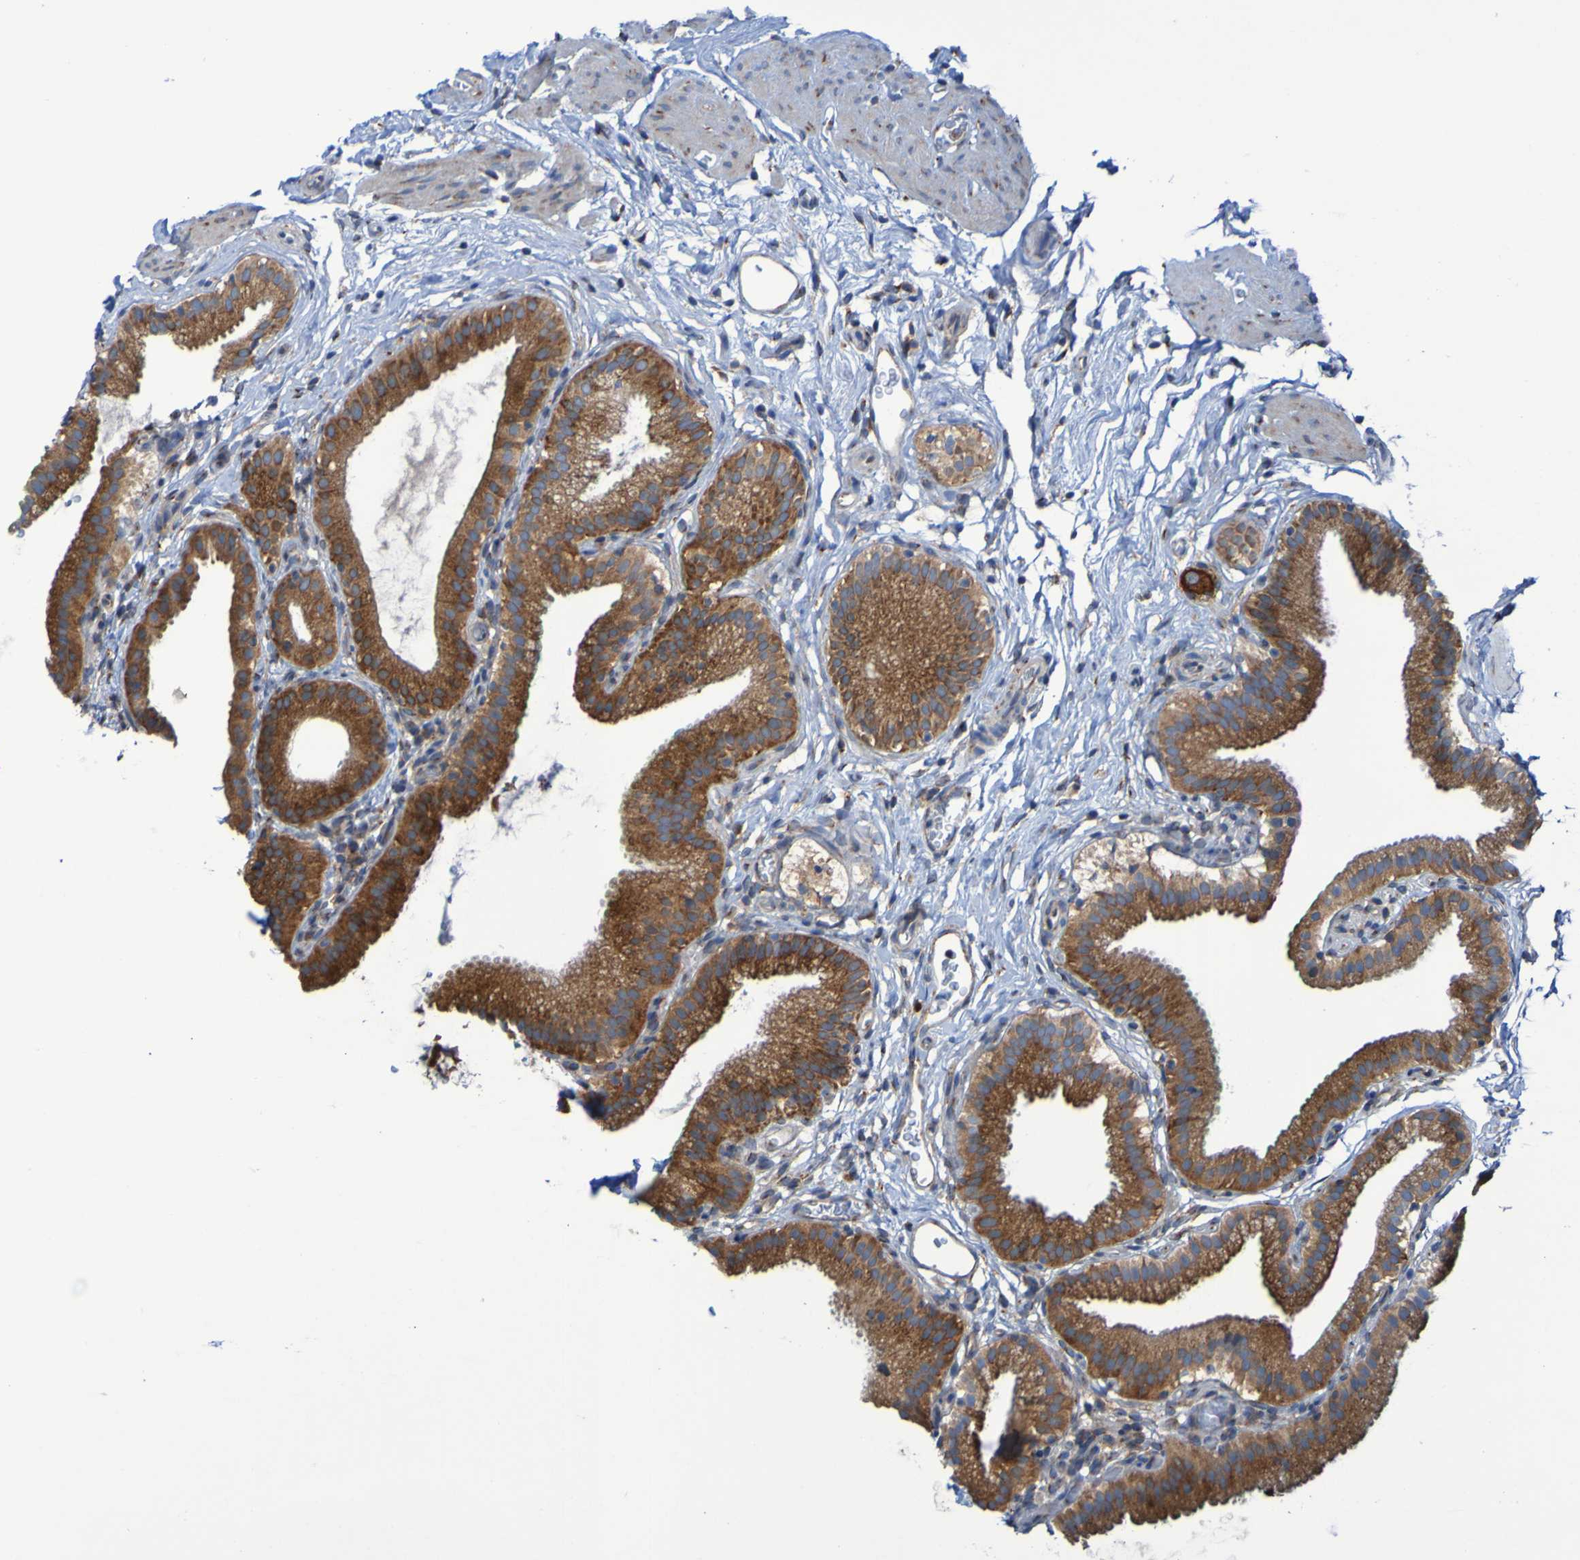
{"staining": {"intensity": "strong", "quantity": ">75%", "location": "cytoplasmic/membranous"}, "tissue": "gallbladder", "cell_type": "Glandular cells", "image_type": "normal", "snomed": [{"axis": "morphology", "description": "Normal tissue, NOS"}, {"axis": "topography", "description": "Gallbladder"}], "caption": "IHC image of benign gallbladder: gallbladder stained using immunohistochemistry (IHC) demonstrates high levels of strong protein expression localized specifically in the cytoplasmic/membranous of glandular cells, appearing as a cytoplasmic/membranous brown color.", "gene": "FKBP3", "patient": {"sex": "male", "age": 54}}